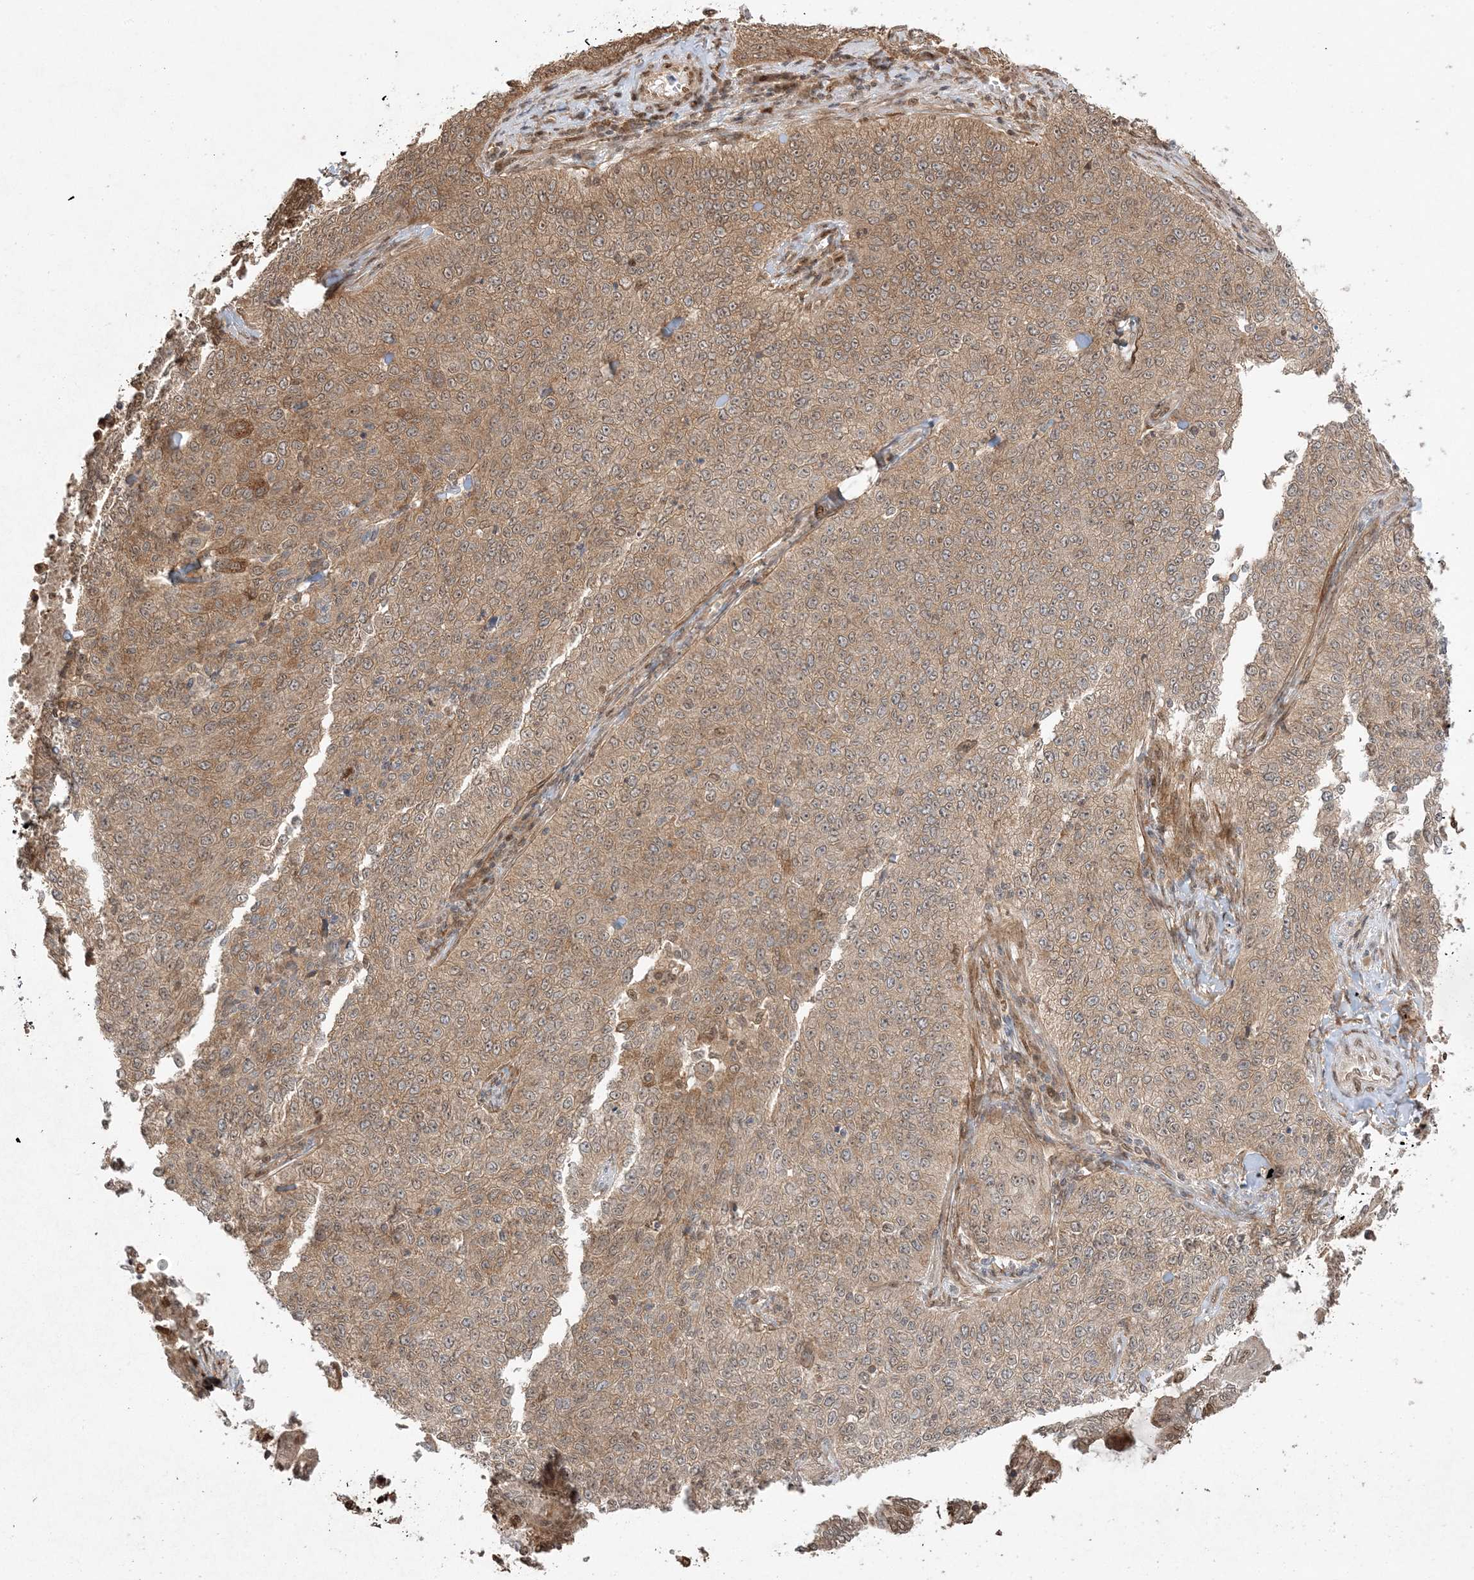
{"staining": {"intensity": "moderate", "quantity": ">75%", "location": "cytoplasmic/membranous"}, "tissue": "cervical cancer", "cell_type": "Tumor cells", "image_type": "cancer", "snomed": [{"axis": "morphology", "description": "Squamous cell carcinoma, NOS"}, {"axis": "topography", "description": "Cervix"}], "caption": "Immunohistochemistry photomicrograph of squamous cell carcinoma (cervical) stained for a protein (brown), which shows medium levels of moderate cytoplasmic/membranous expression in about >75% of tumor cells.", "gene": "ZBTB41", "patient": {"sex": "female", "age": 35}}